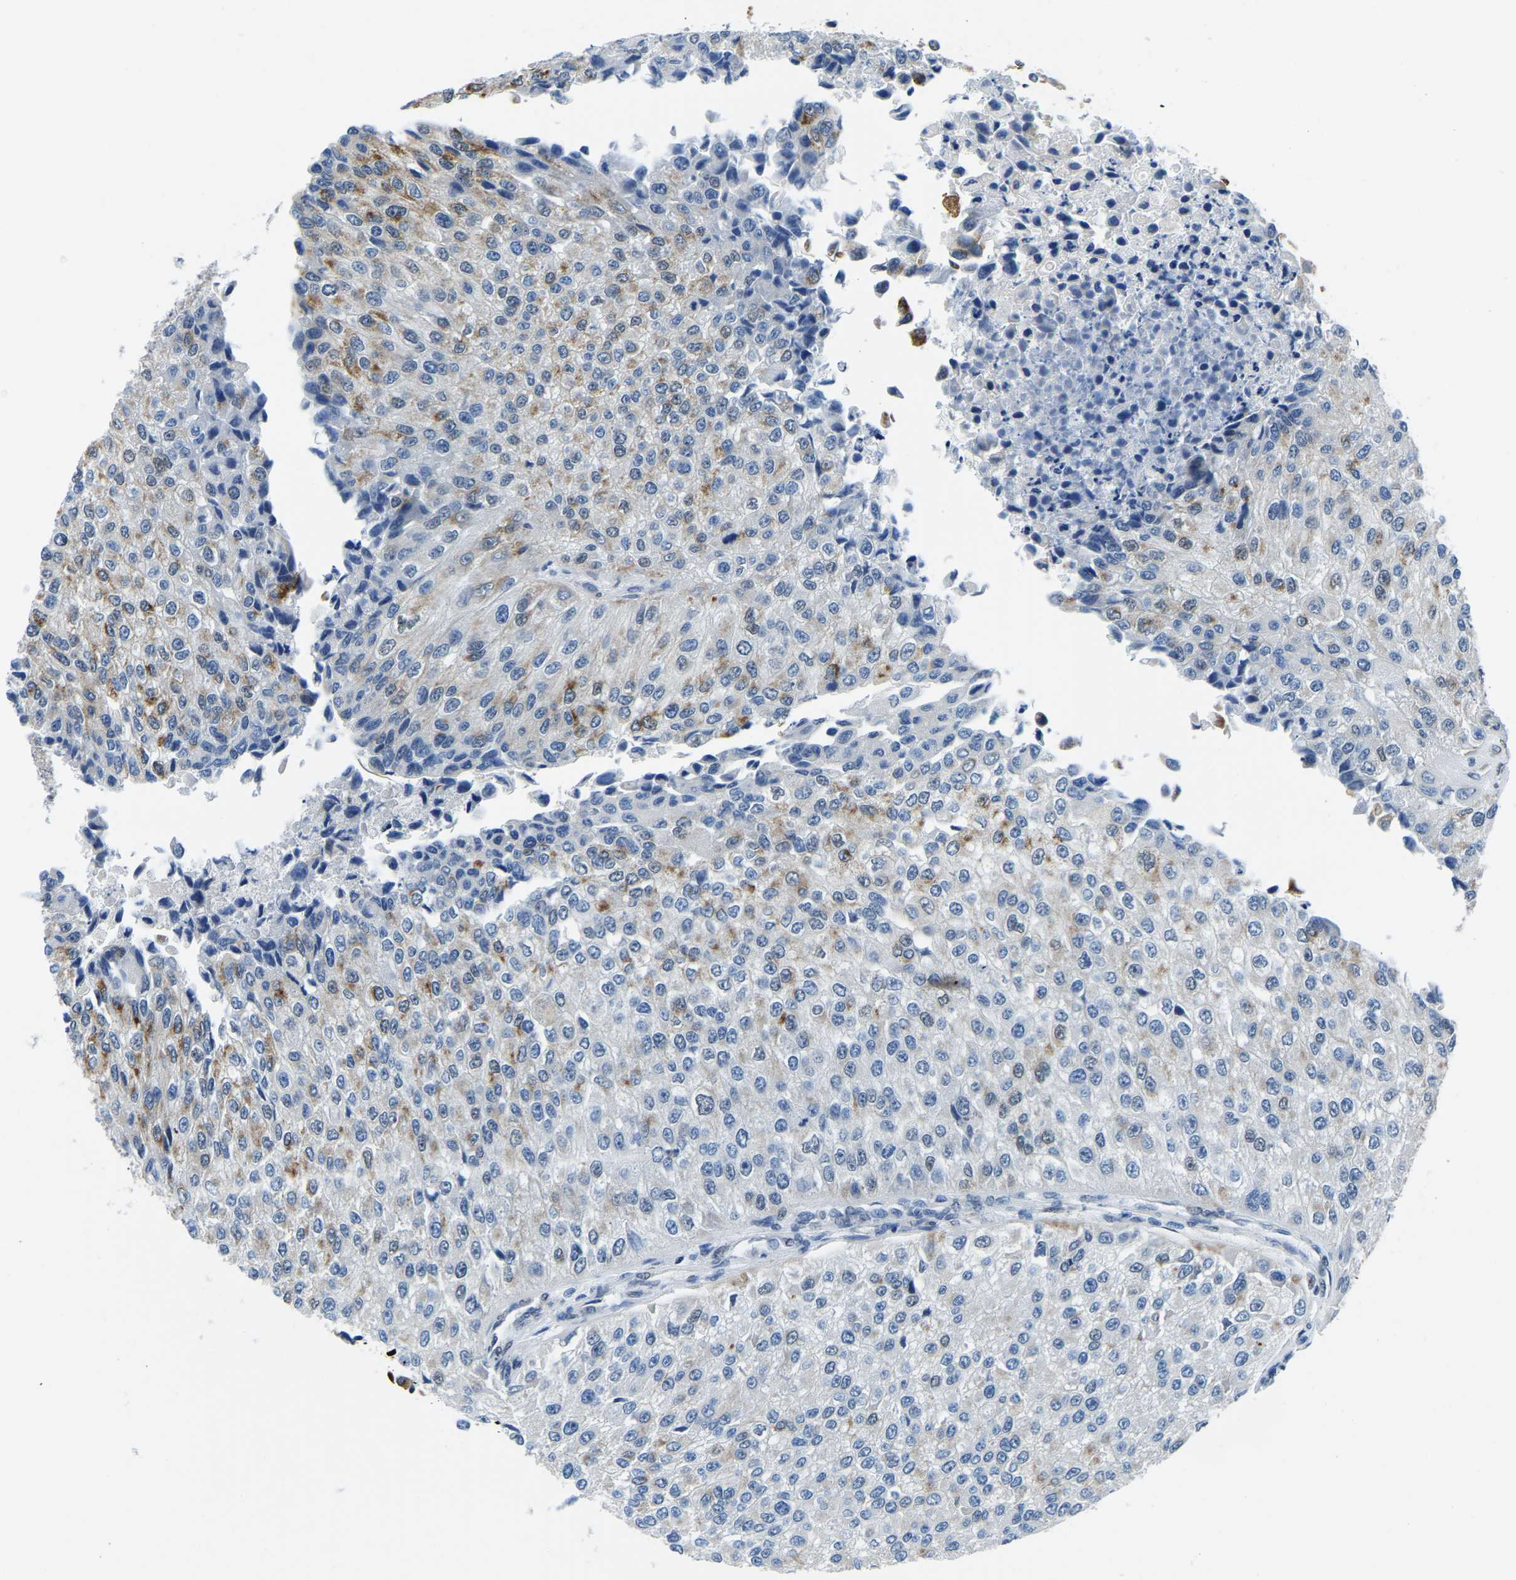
{"staining": {"intensity": "moderate", "quantity": "<25%", "location": "cytoplasmic/membranous"}, "tissue": "urothelial cancer", "cell_type": "Tumor cells", "image_type": "cancer", "snomed": [{"axis": "morphology", "description": "Urothelial carcinoma, High grade"}, {"axis": "topography", "description": "Kidney"}, {"axis": "topography", "description": "Urinary bladder"}], "caption": "Tumor cells reveal low levels of moderate cytoplasmic/membranous positivity in approximately <25% of cells in urothelial carcinoma (high-grade).", "gene": "BNIP3L", "patient": {"sex": "male", "age": 77}}